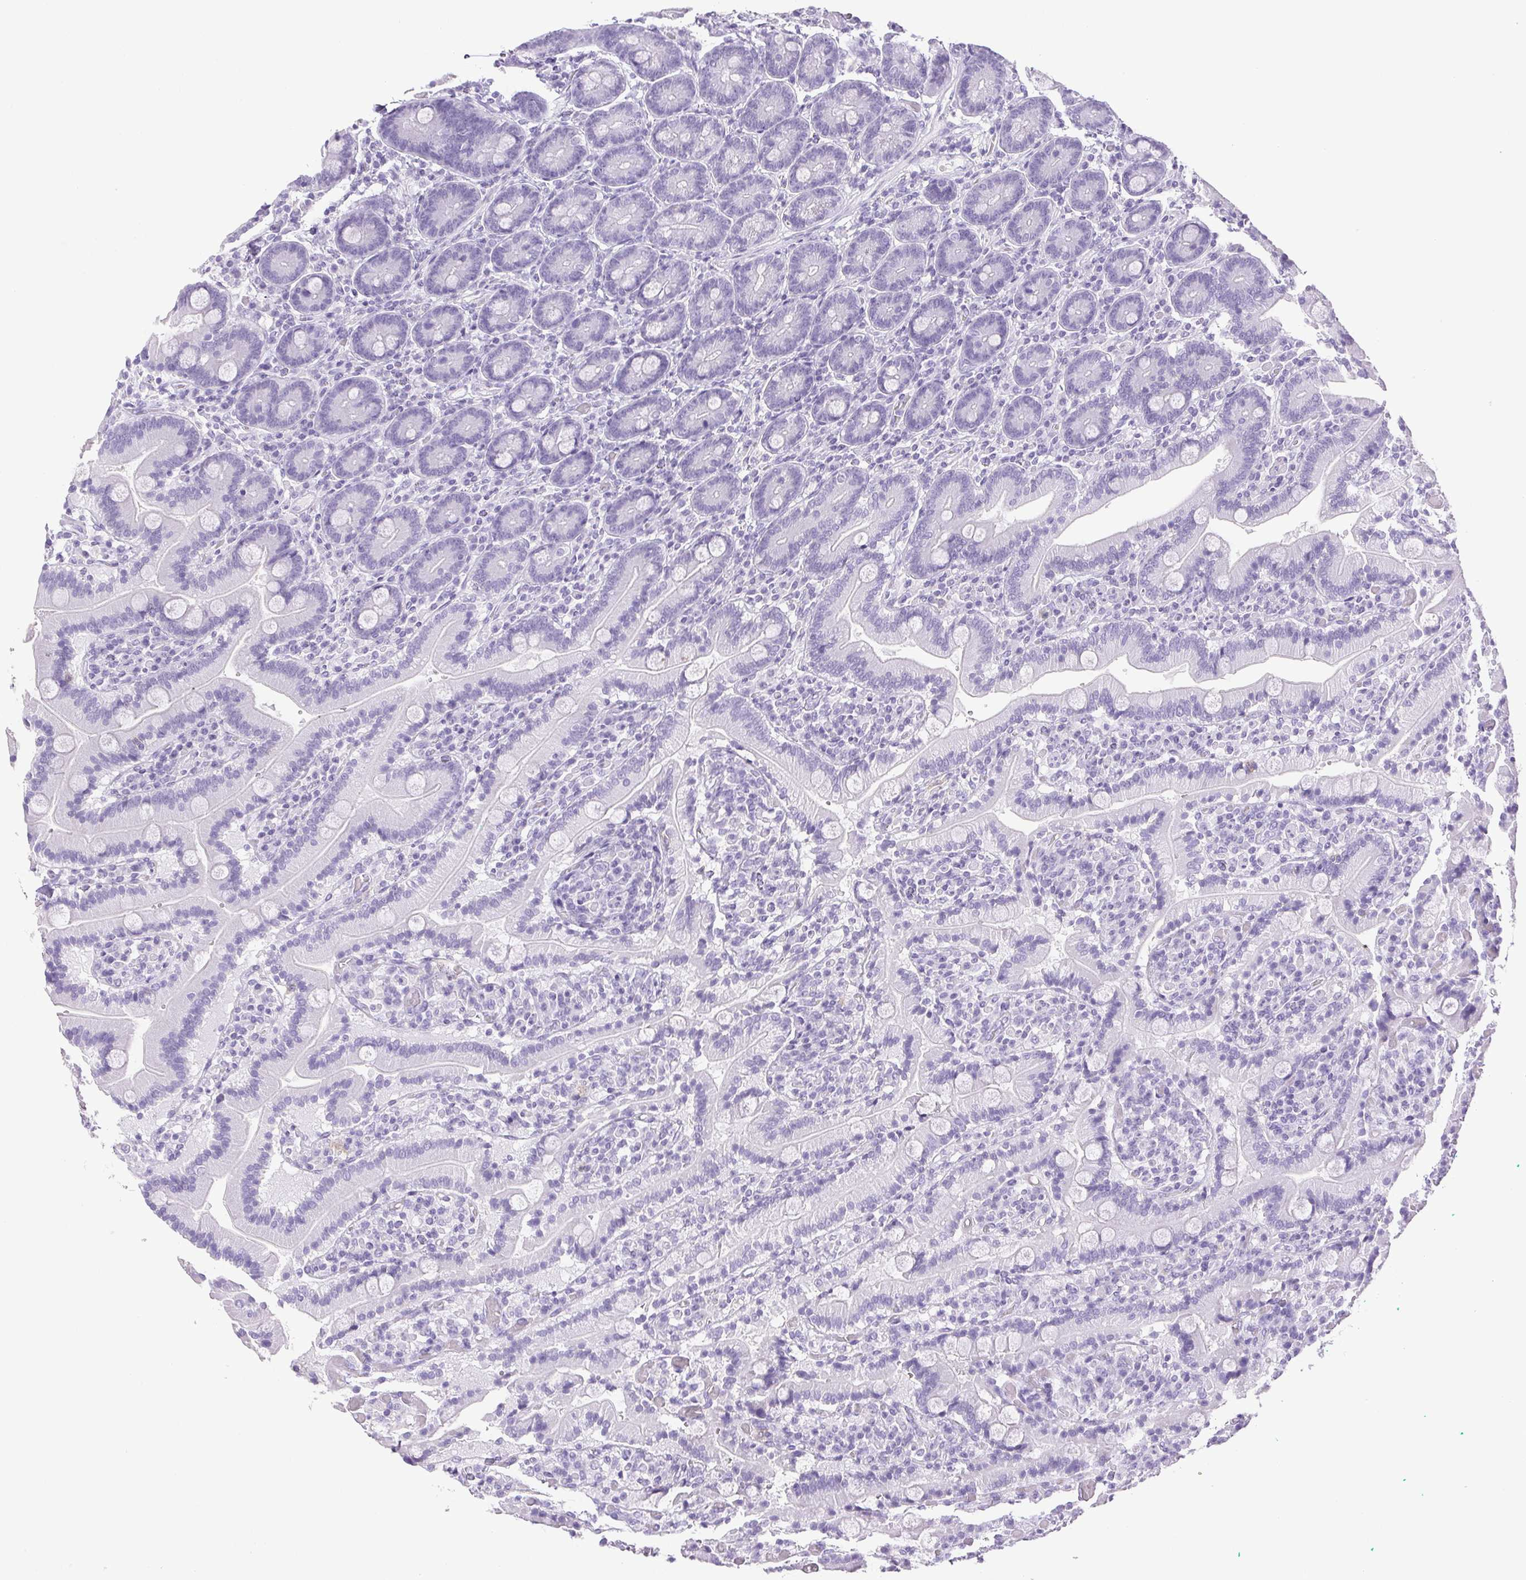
{"staining": {"intensity": "negative", "quantity": "none", "location": "none"}, "tissue": "duodenum", "cell_type": "Glandular cells", "image_type": "normal", "snomed": [{"axis": "morphology", "description": "Normal tissue, NOS"}, {"axis": "topography", "description": "Duodenum"}], "caption": "Duodenum stained for a protein using immunohistochemistry demonstrates no expression glandular cells.", "gene": "HLA", "patient": {"sex": "female", "age": 62}}